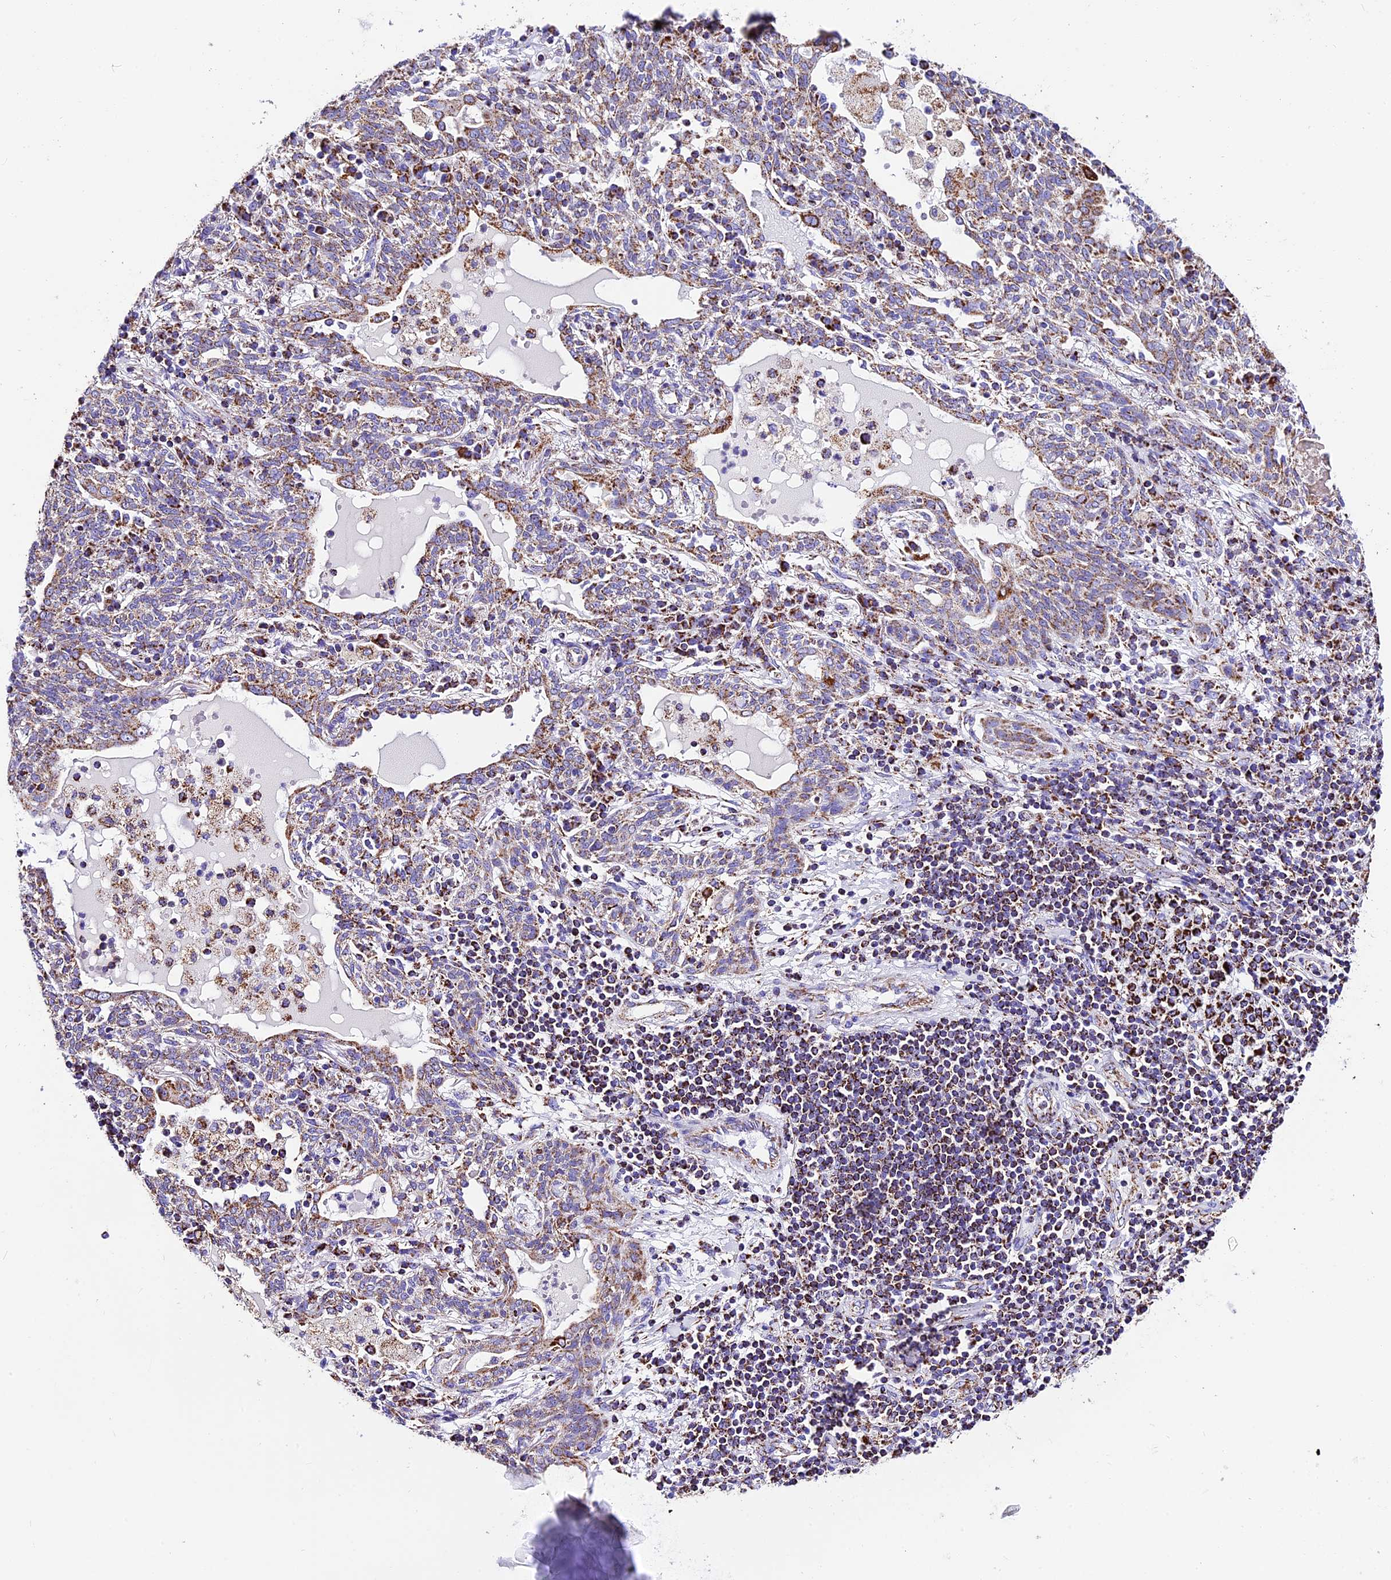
{"staining": {"intensity": "moderate", "quantity": ">75%", "location": "cytoplasmic/membranous"}, "tissue": "lung cancer", "cell_type": "Tumor cells", "image_type": "cancer", "snomed": [{"axis": "morphology", "description": "Squamous cell carcinoma, NOS"}, {"axis": "topography", "description": "Lung"}], "caption": "Immunohistochemistry staining of squamous cell carcinoma (lung), which exhibits medium levels of moderate cytoplasmic/membranous staining in about >75% of tumor cells indicating moderate cytoplasmic/membranous protein positivity. The staining was performed using DAB (brown) for protein detection and nuclei were counterstained in hematoxylin (blue).", "gene": "DCAF5", "patient": {"sex": "female", "age": 70}}